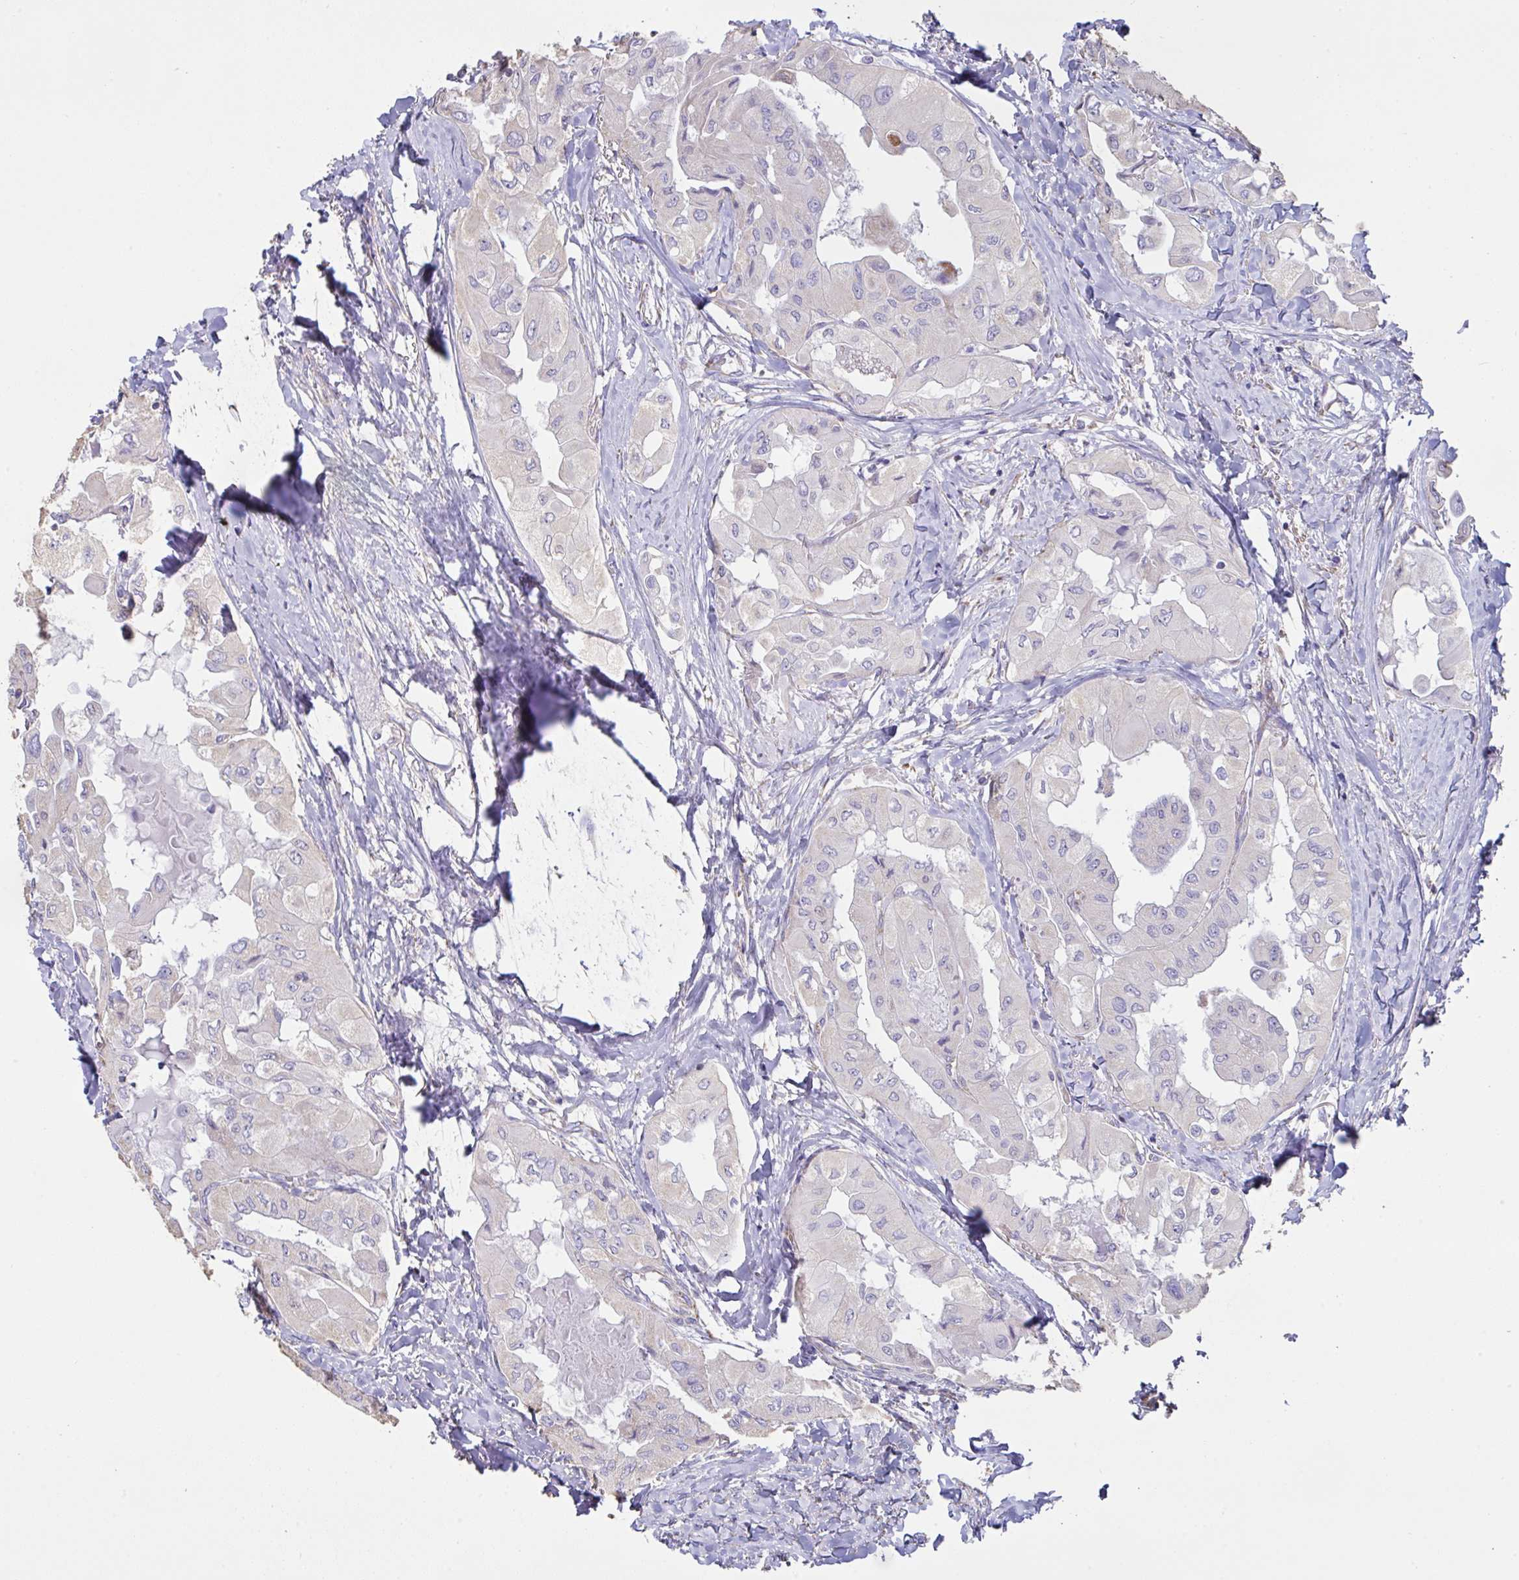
{"staining": {"intensity": "negative", "quantity": "none", "location": "none"}, "tissue": "thyroid cancer", "cell_type": "Tumor cells", "image_type": "cancer", "snomed": [{"axis": "morphology", "description": "Normal tissue, NOS"}, {"axis": "morphology", "description": "Papillary adenocarcinoma, NOS"}, {"axis": "topography", "description": "Thyroid gland"}], "caption": "The micrograph shows no staining of tumor cells in thyroid cancer (papillary adenocarcinoma).", "gene": "DOK7", "patient": {"sex": "female", "age": 59}}